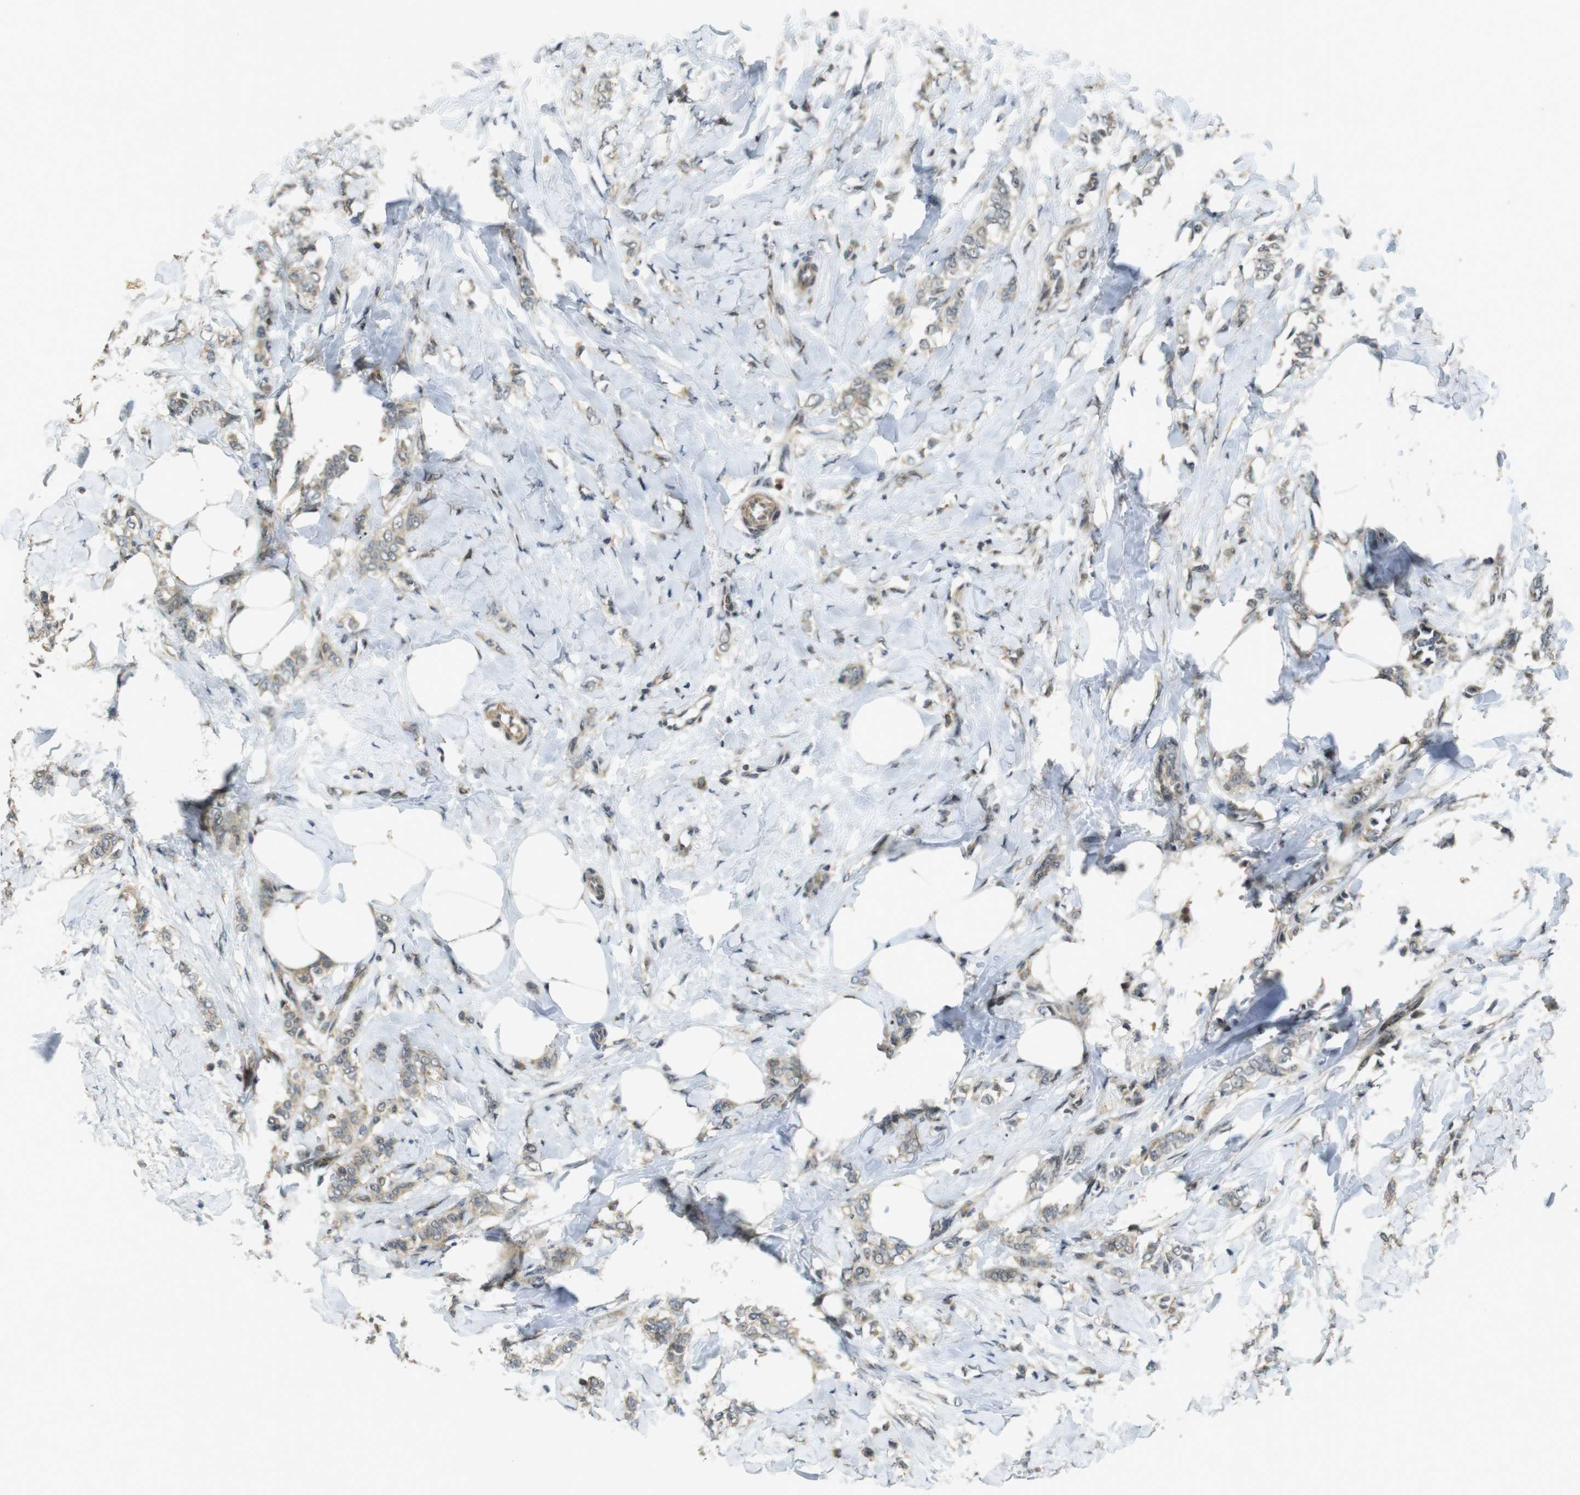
{"staining": {"intensity": "weak", "quantity": ">75%", "location": "cytoplasmic/membranous"}, "tissue": "breast cancer", "cell_type": "Tumor cells", "image_type": "cancer", "snomed": [{"axis": "morphology", "description": "Lobular carcinoma, in situ"}, {"axis": "morphology", "description": "Lobular carcinoma"}, {"axis": "topography", "description": "Breast"}], "caption": "Weak cytoplasmic/membranous expression for a protein is appreciated in approximately >75% of tumor cells of breast cancer using immunohistochemistry (IHC).", "gene": "TMX3", "patient": {"sex": "female", "age": 41}}